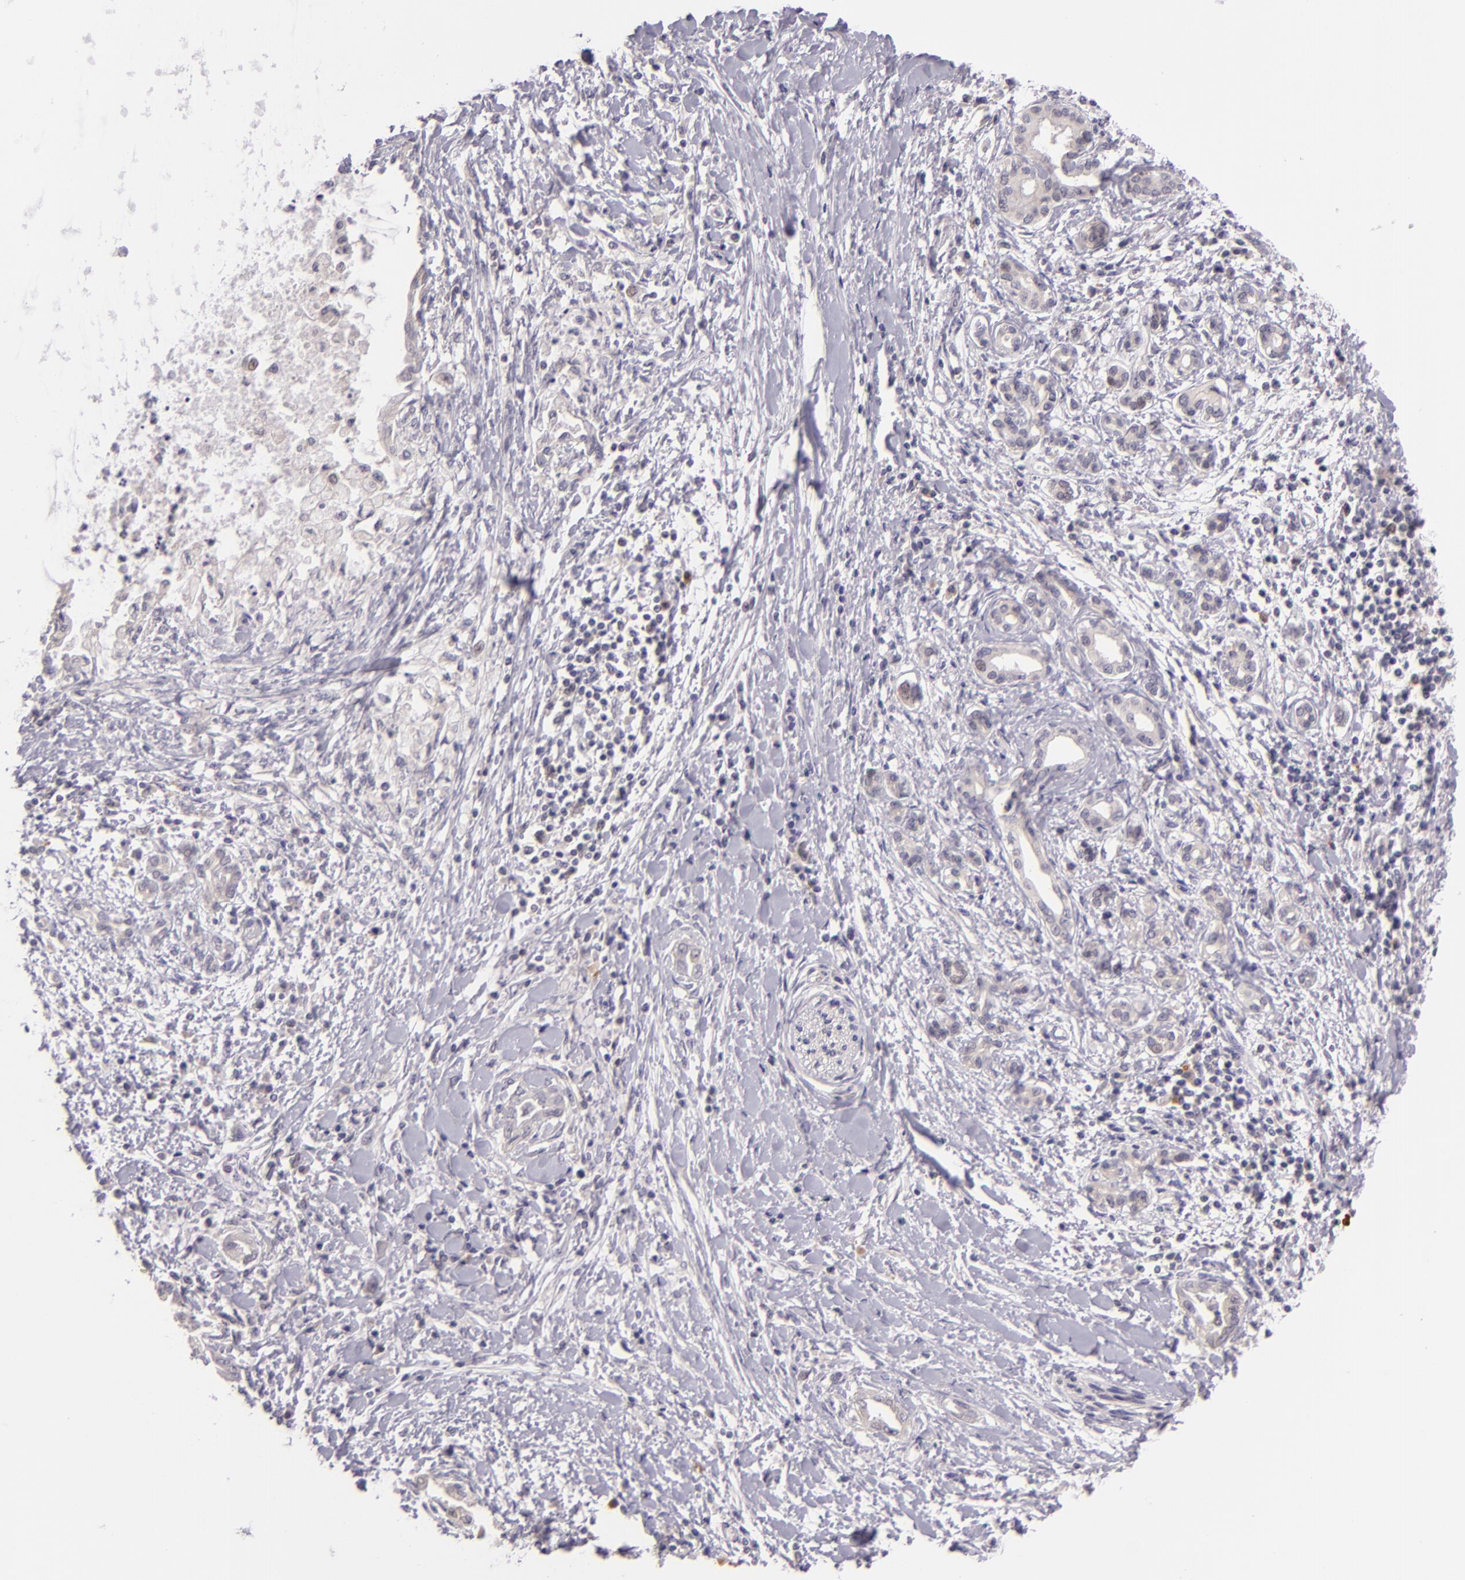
{"staining": {"intensity": "negative", "quantity": "none", "location": "none"}, "tissue": "pancreatic cancer", "cell_type": "Tumor cells", "image_type": "cancer", "snomed": [{"axis": "morphology", "description": "Adenocarcinoma, NOS"}, {"axis": "topography", "description": "Pancreas"}], "caption": "A high-resolution photomicrograph shows IHC staining of pancreatic cancer, which reveals no significant expression in tumor cells.", "gene": "CSE1L", "patient": {"sex": "female", "age": 64}}